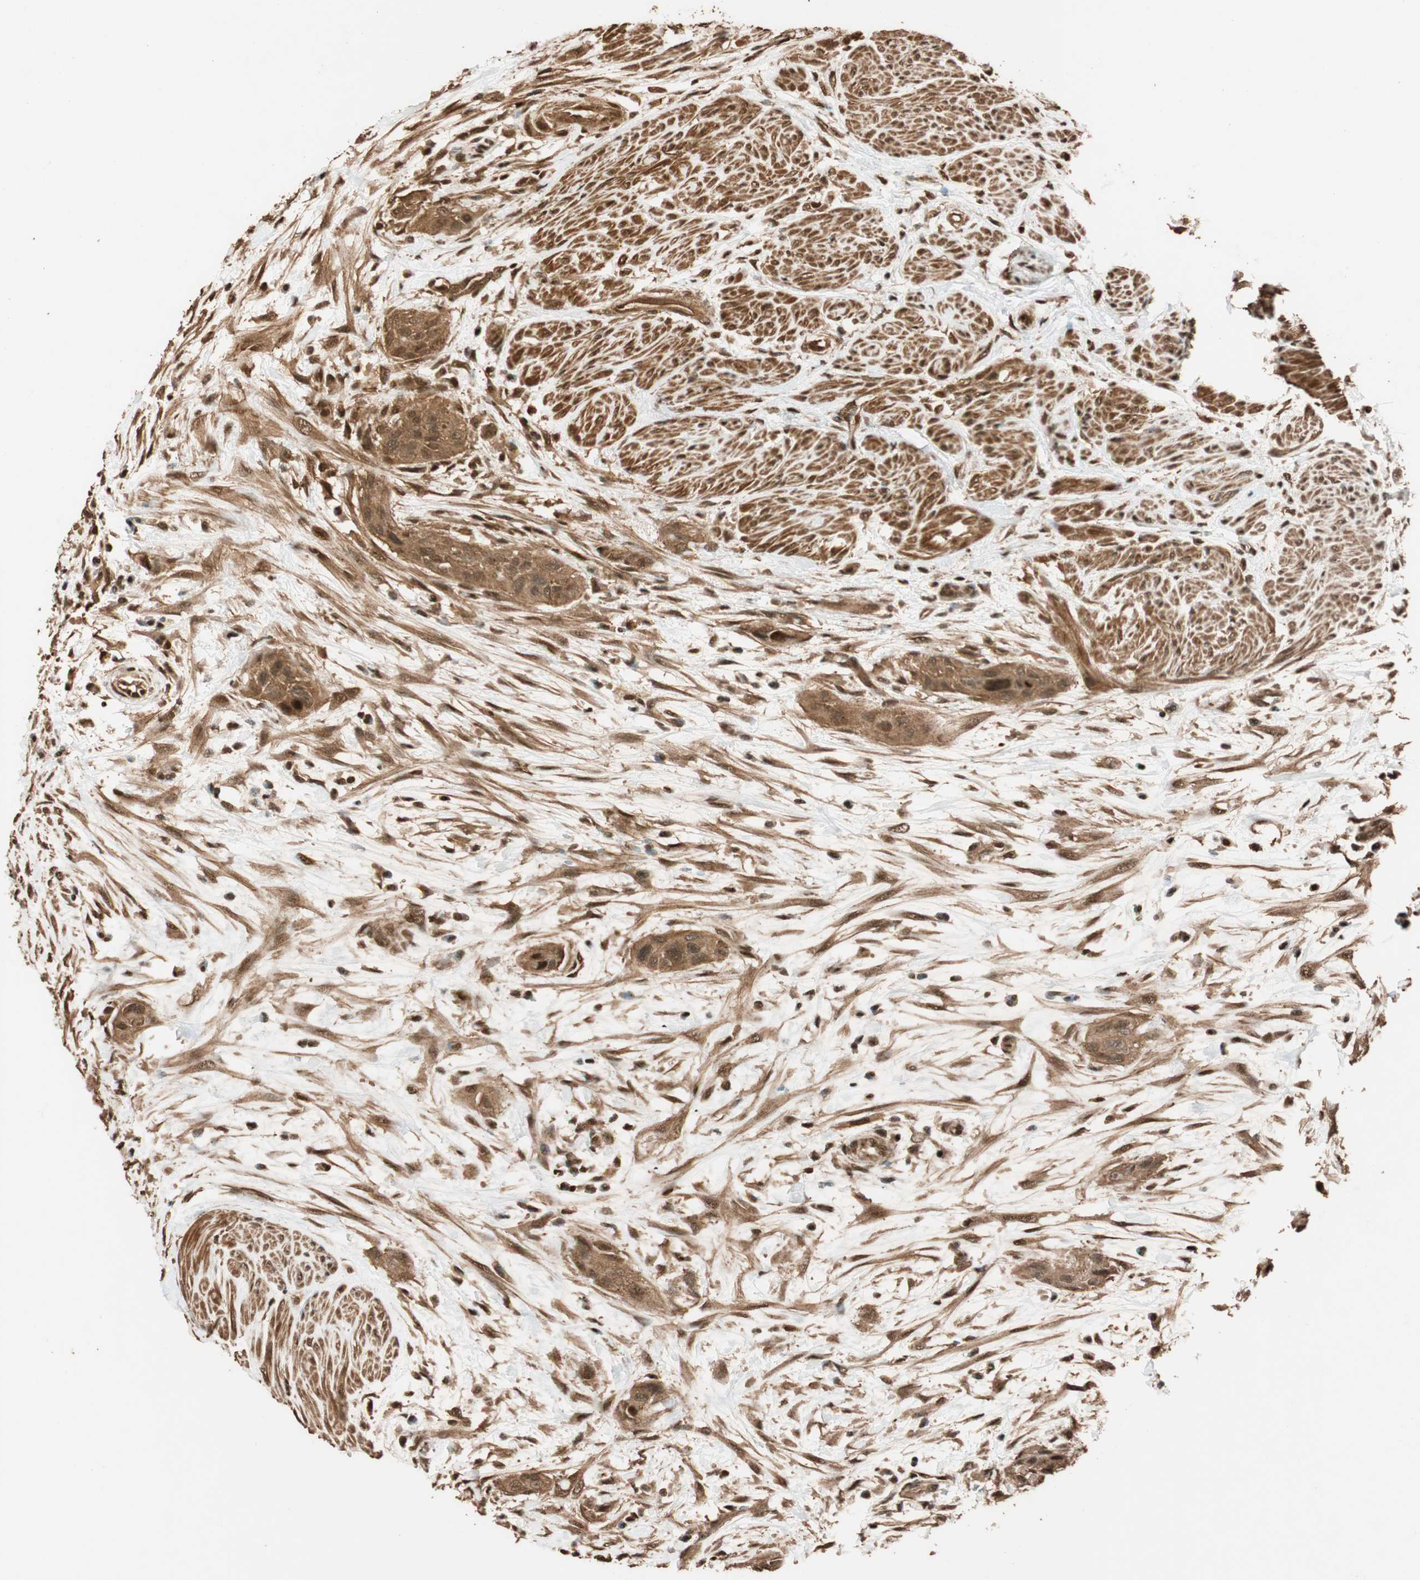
{"staining": {"intensity": "moderate", "quantity": ">75%", "location": "cytoplasmic/membranous"}, "tissue": "urothelial cancer", "cell_type": "Tumor cells", "image_type": "cancer", "snomed": [{"axis": "morphology", "description": "Urothelial carcinoma, High grade"}, {"axis": "topography", "description": "Urinary bladder"}], "caption": "Immunohistochemistry photomicrograph of urothelial cancer stained for a protein (brown), which exhibits medium levels of moderate cytoplasmic/membranous expression in approximately >75% of tumor cells.", "gene": "ALKBH5", "patient": {"sex": "male", "age": 35}}